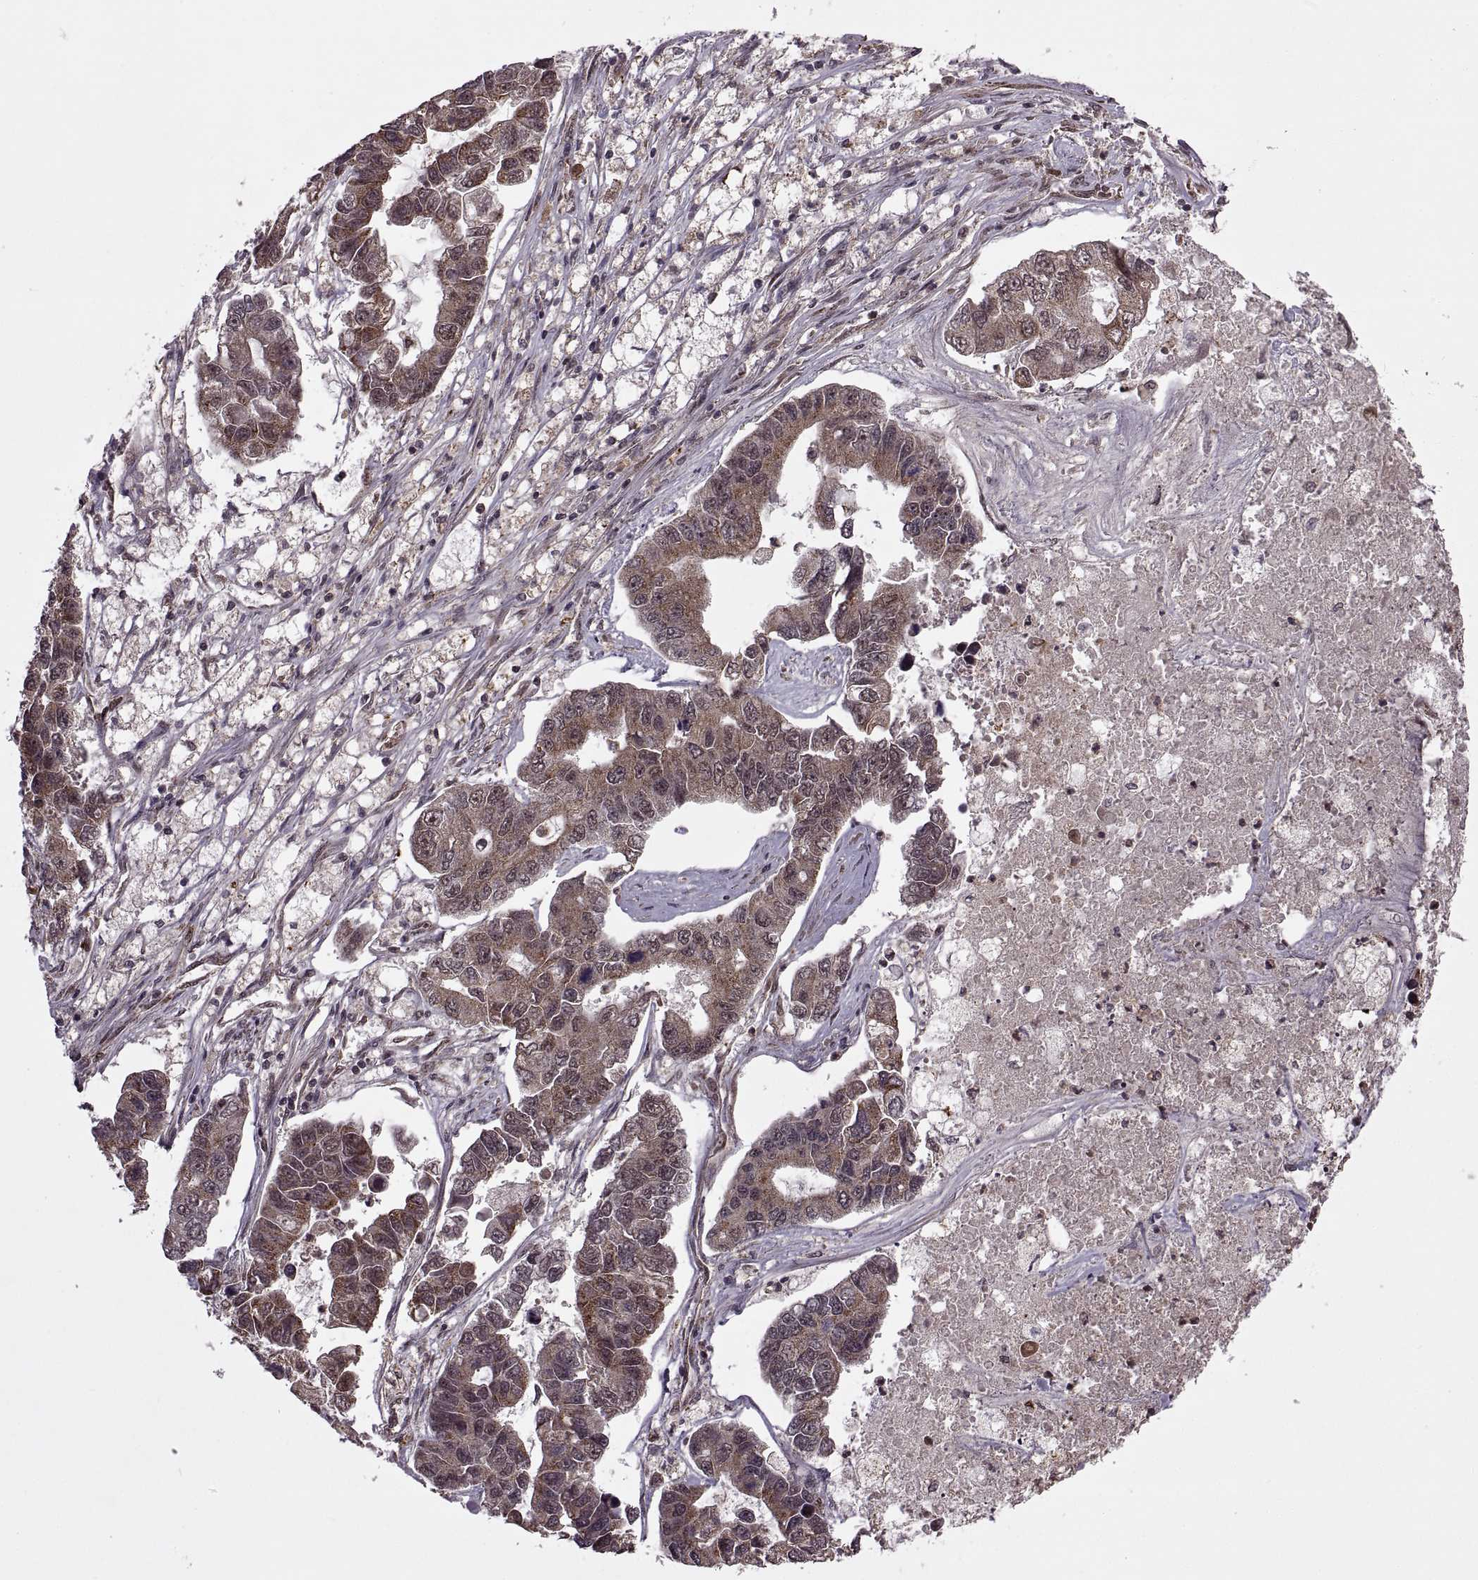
{"staining": {"intensity": "moderate", "quantity": ">75%", "location": "cytoplasmic/membranous"}, "tissue": "lung cancer", "cell_type": "Tumor cells", "image_type": "cancer", "snomed": [{"axis": "morphology", "description": "Adenocarcinoma, NOS"}, {"axis": "topography", "description": "Bronchus"}, {"axis": "topography", "description": "Lung"}], "caption": "Human lung cancer (adenocarcinoma) stained for a protein (brown) exhibits moderate cytoplasmic/membranous positive staining in about >75% of tumor cells.", "gene": "PTOV1", "patient": {"sex": "female", "age": 51}}